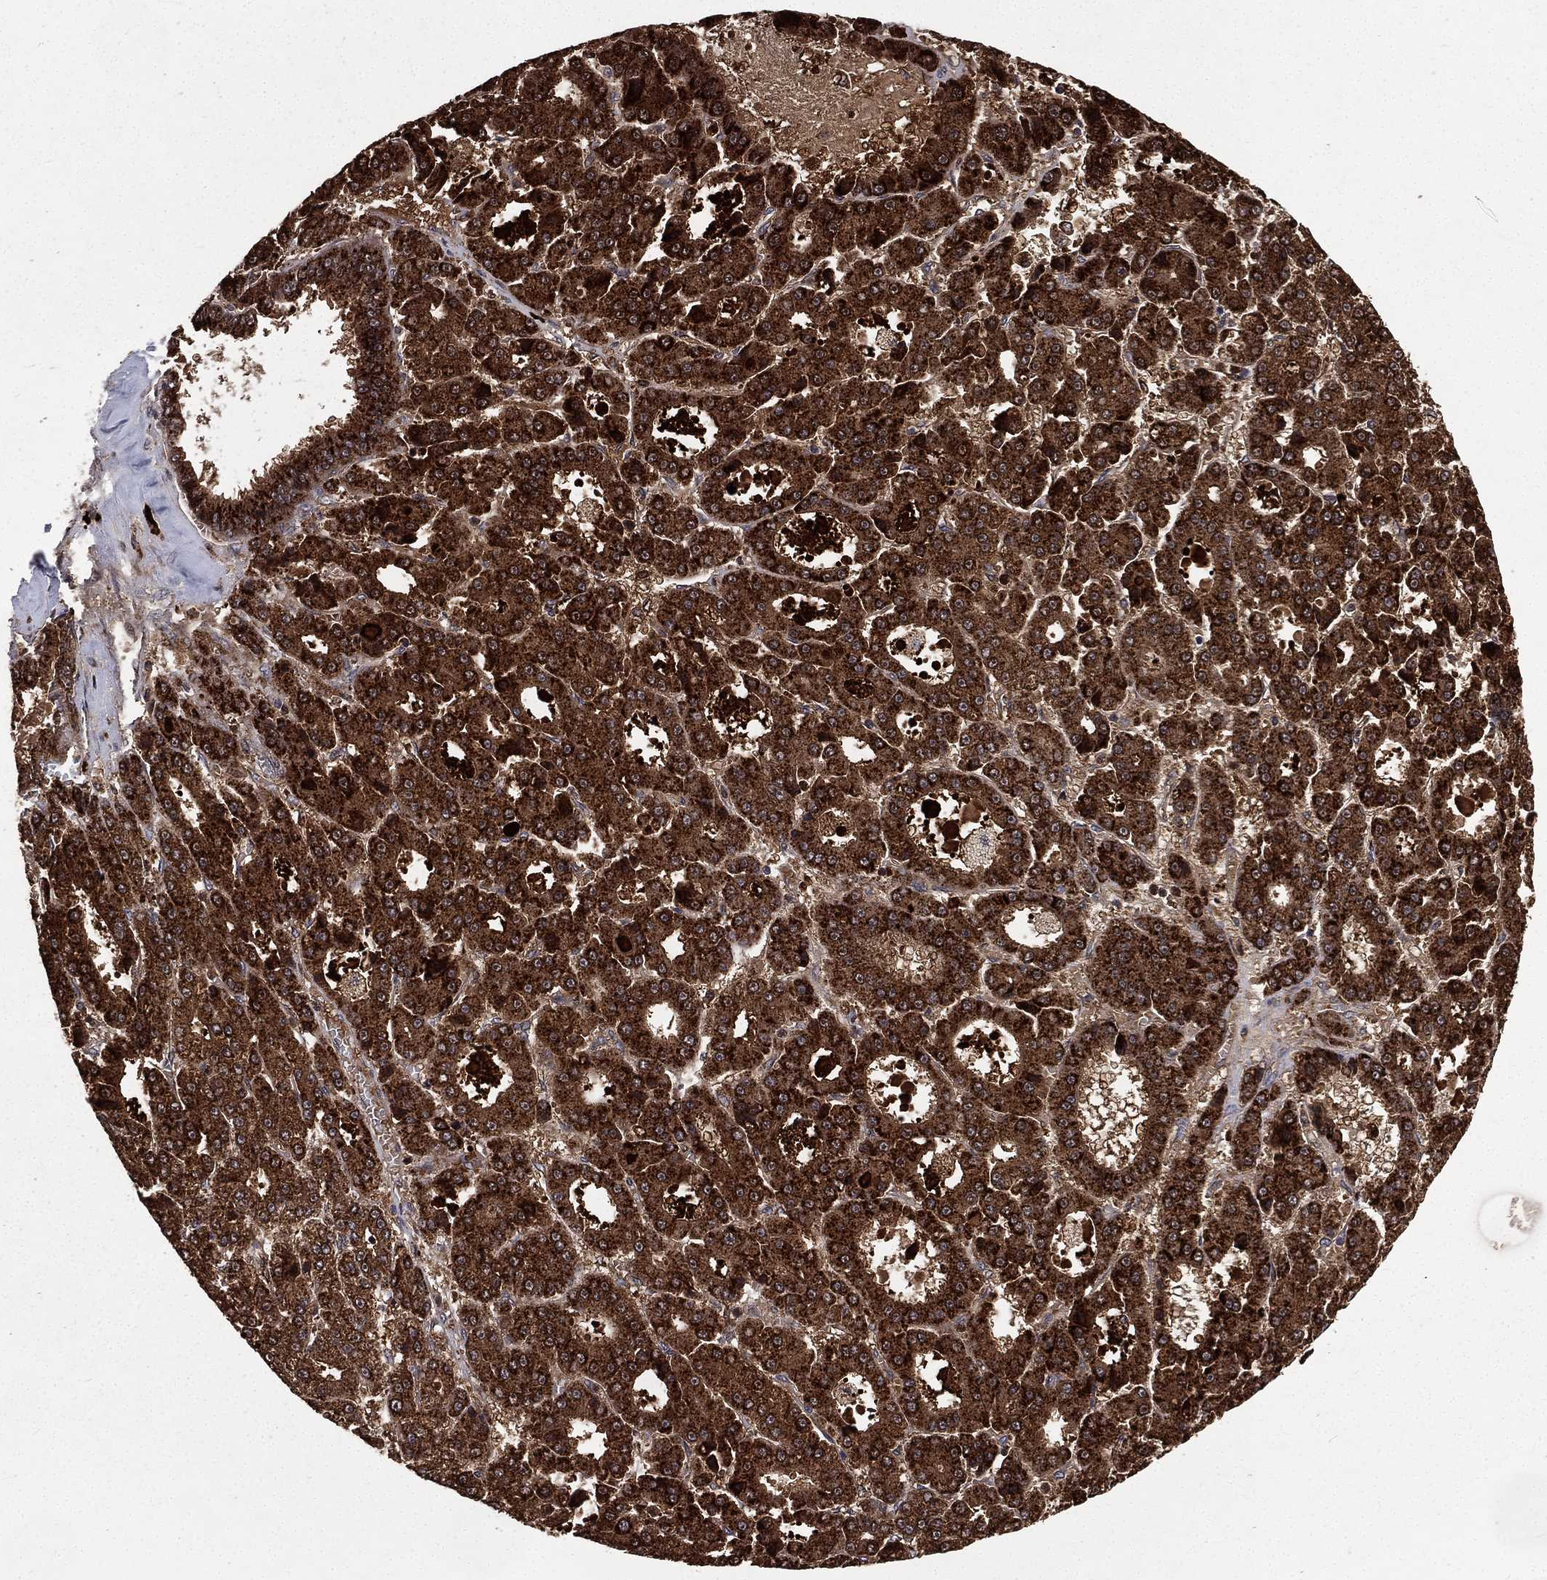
{"staining": {"intensity": "strong", "quantity": ">75%", "location": "cytoplasmic/membranous"}, "tissue": "liver cancer", "cell_type": "Tumor cells", "image_type": "cancer", "snomed": [{"axis": "morphology", "description": "Carcinoma, Hepatocellular, NOS"}, {"axis": "topography", "description": "Liver"}], "caption": "The photomicrograph demonstrates immunohistochemical staining of hepatocellular carcinoma (liver). There is strong cytoplasmic/membranous staining is present in about >75% of tumor cells.", "gene": "LENG8", "patient": {"sex": "male", "age": 70}}